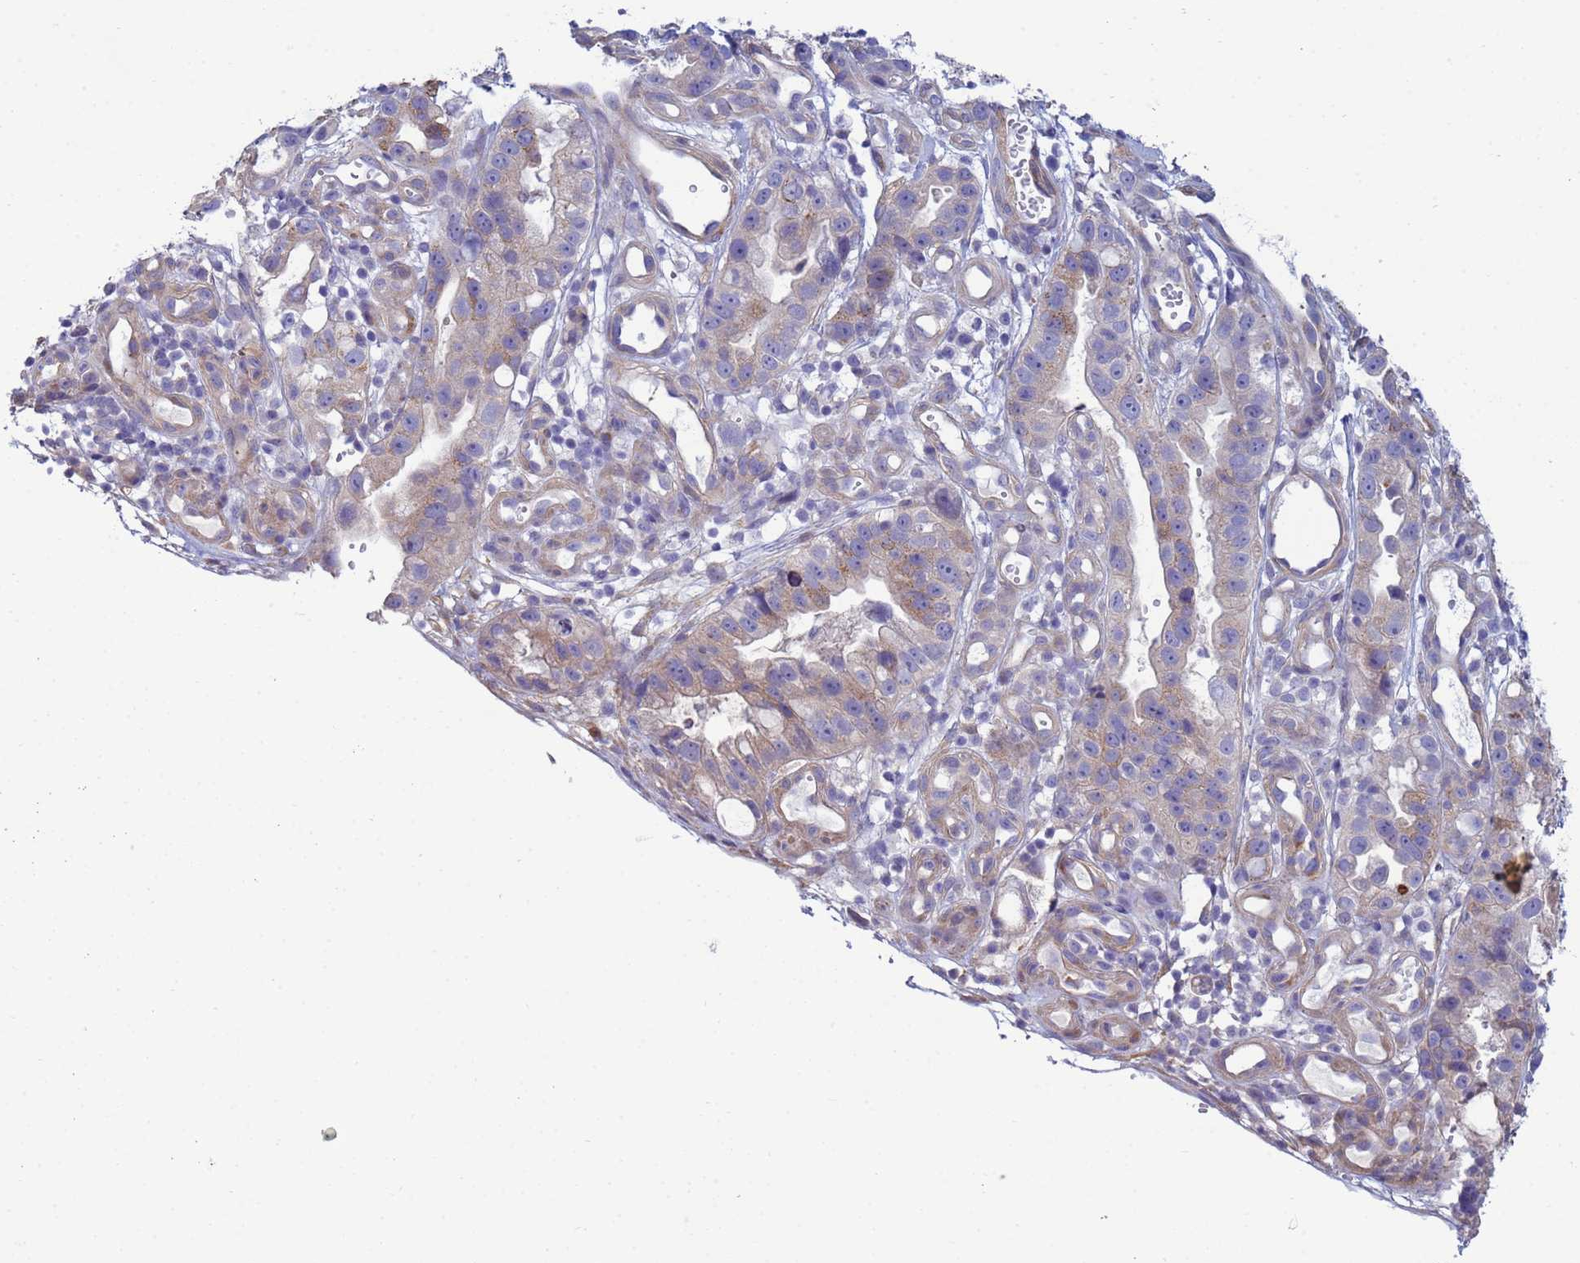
{"staining": {"intensity": "weak", "quantity": "25%-75%", "location": "cytoplasmic/membranous"}, "tissue": "stomach cancer", "cell_type": "Tumor cells", "image_type": "cancer", "snomed": [{"axis": "morphology", "description": "Adenocarcinoma, NOS"}, {"axis": "topography", "description": "Stomach"}], "caption": "A micrograph of stomach adenocarcinoma stained for a protein displays weak cytoplasmic/membranous brown staining in tumor cells. (Stains: DAB in brown, nuclei in blue, Microscopy: brightfield microscopy at high magnification).", "gene": "TRPC6", "patient": {"sex": "male", "age": 55}}